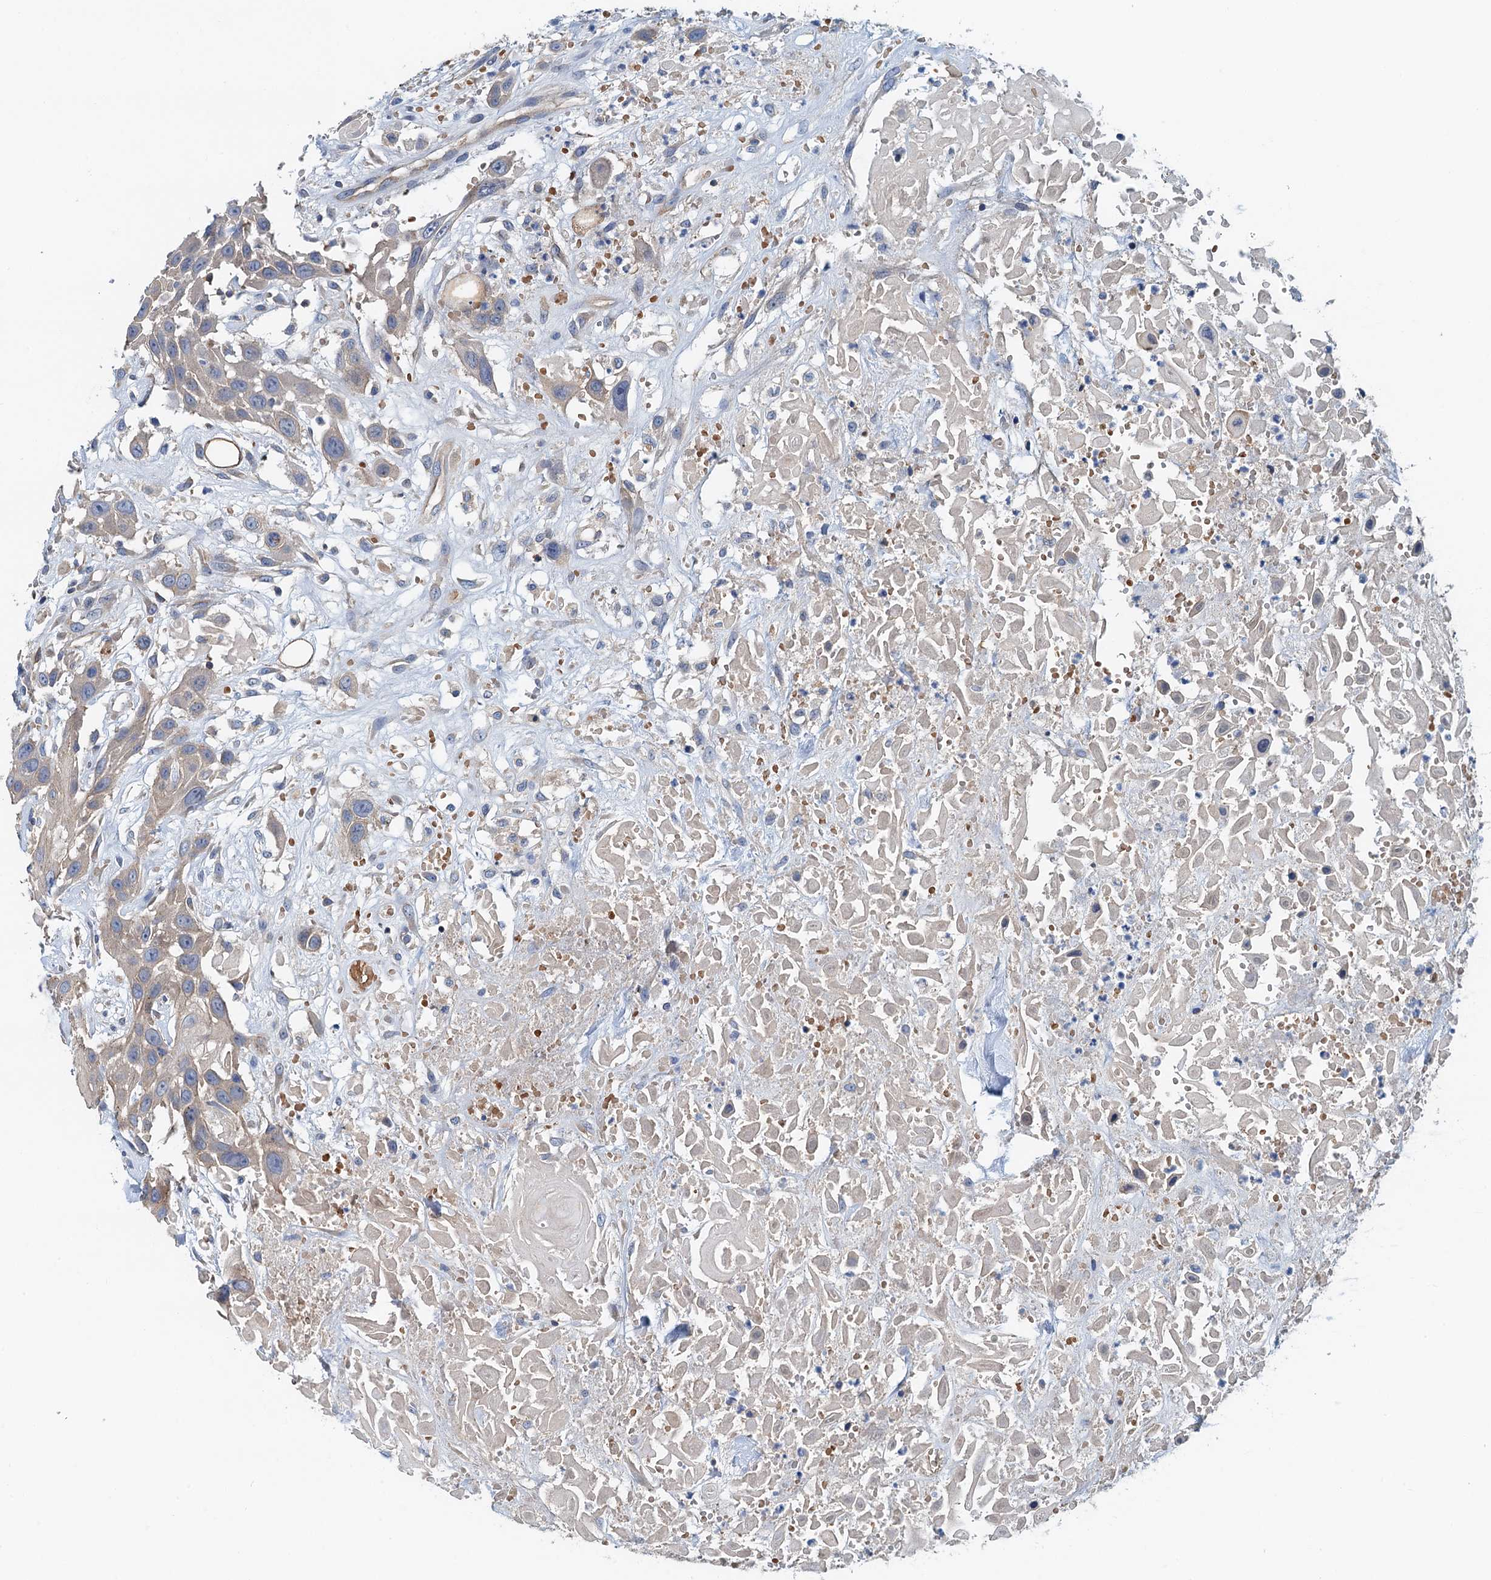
{"staining": {"intensity": "weak", "quantity": "25%-75%", "location": "cytoplasmic/membranous"}, "tissue": "head and neck cancer", "cell_type": "Tumor cells", "image_type": "cancer", "snomed": [{"axis": "morphology", "description": "Squamous cell carcinoma, NOS"}, {"axis": "topography", "description": "Head-Neck"}], "caption": "Squamous cell carcinoma (head and neck) stained for a protein (brown) exhibits weak cytoplasmic/membranous positive positivity in about 25%-75% of tumor cells.", "gene": "ROGDI", "patient": {"sex": "male", "age": 81}}